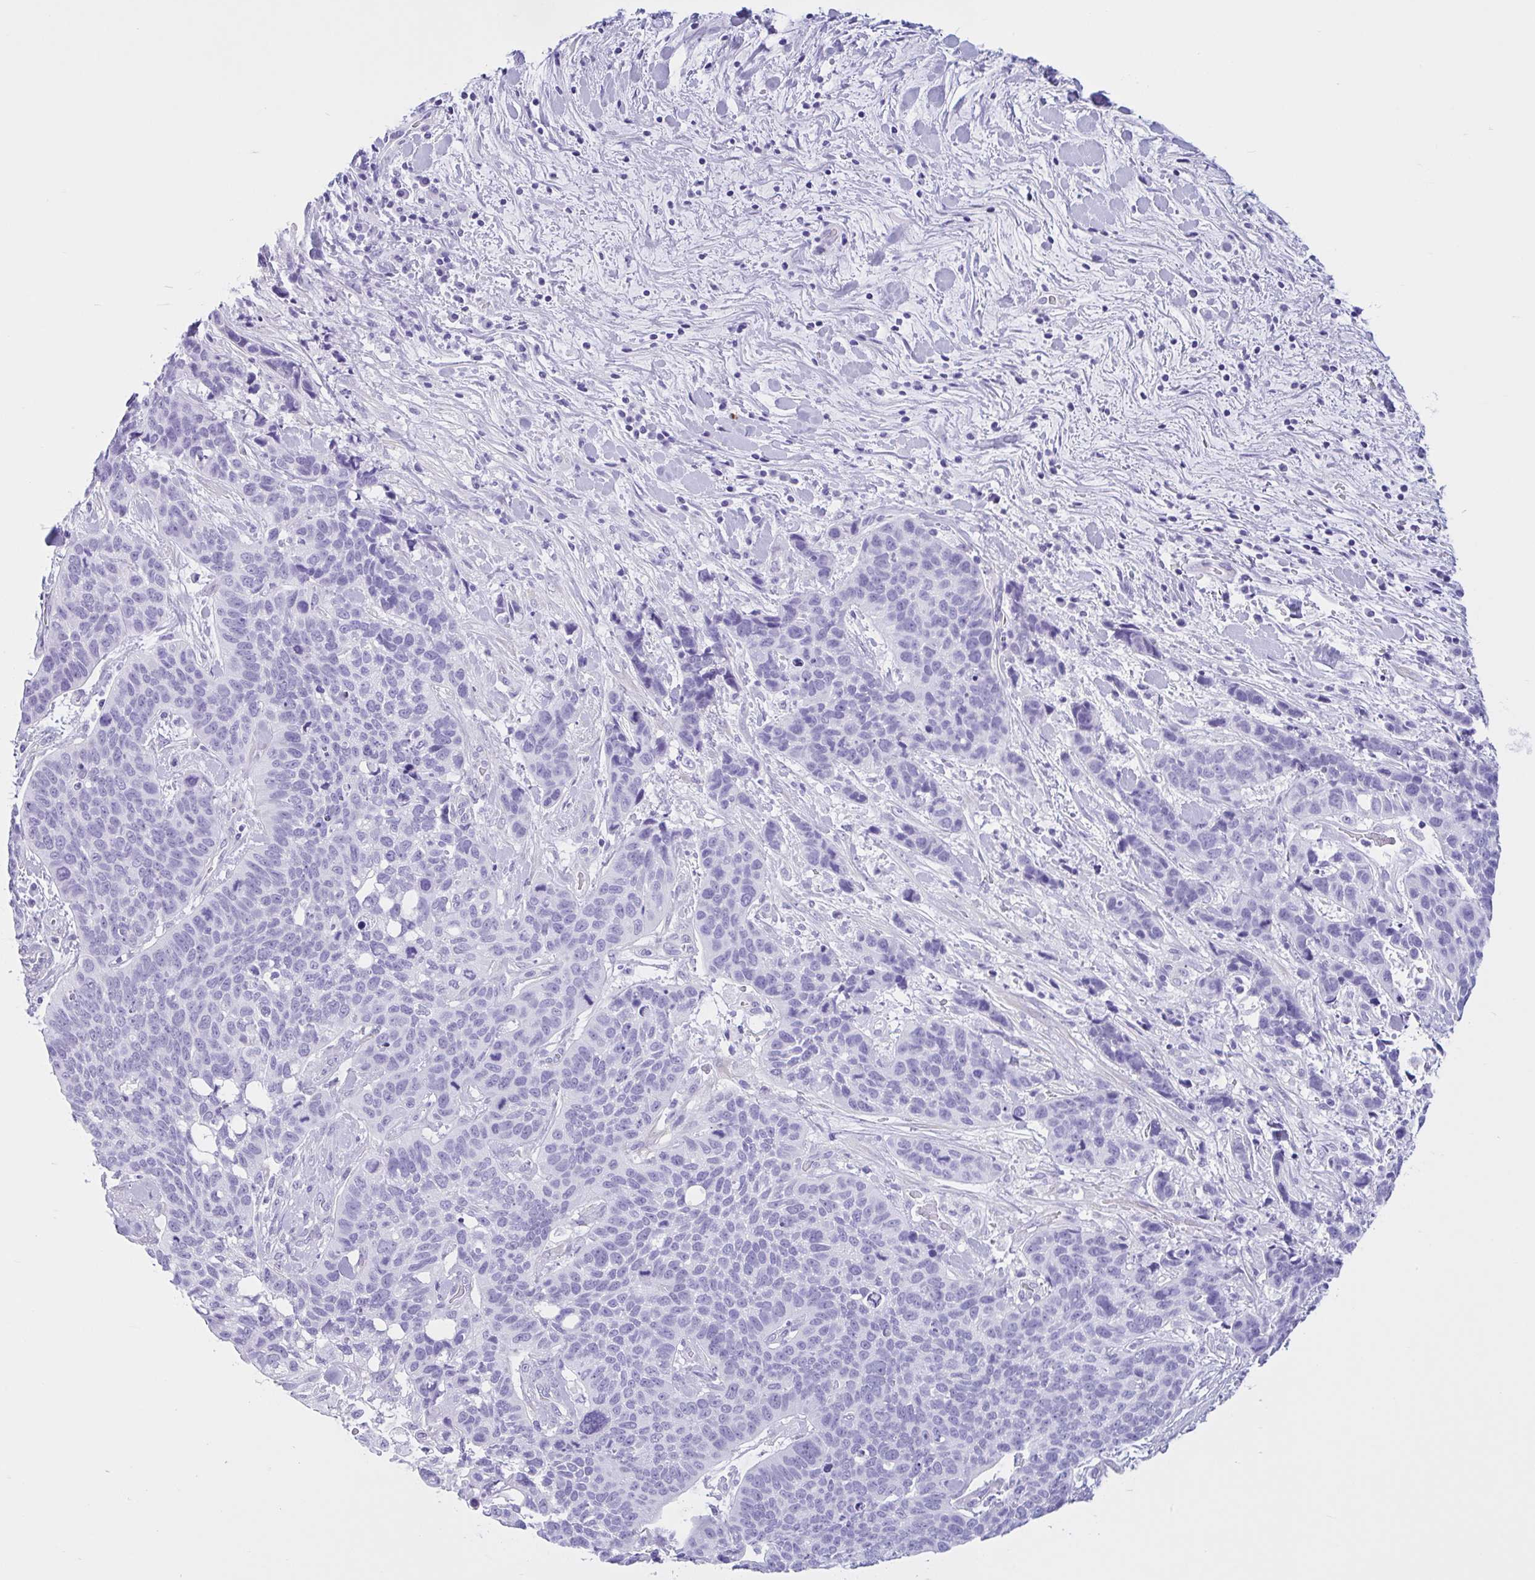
{"staining": {"intensity": "negative", "quantity": "none", "location": "none"}, "tissue": "lung cancer", "cell_type": "Tumor cells", "image_type": "cancer", "snomed": [{"axis": "morphology", "description": "Squamous cell carcinoma, NOS"}, {"axis": "topography", "description": "Lung"}], "caption": "The image displays no staining of tumor cells in squamous cell carcinoma (lung).", "gene": "IAPP", "patient": {"sex": "male", "age": 62}}